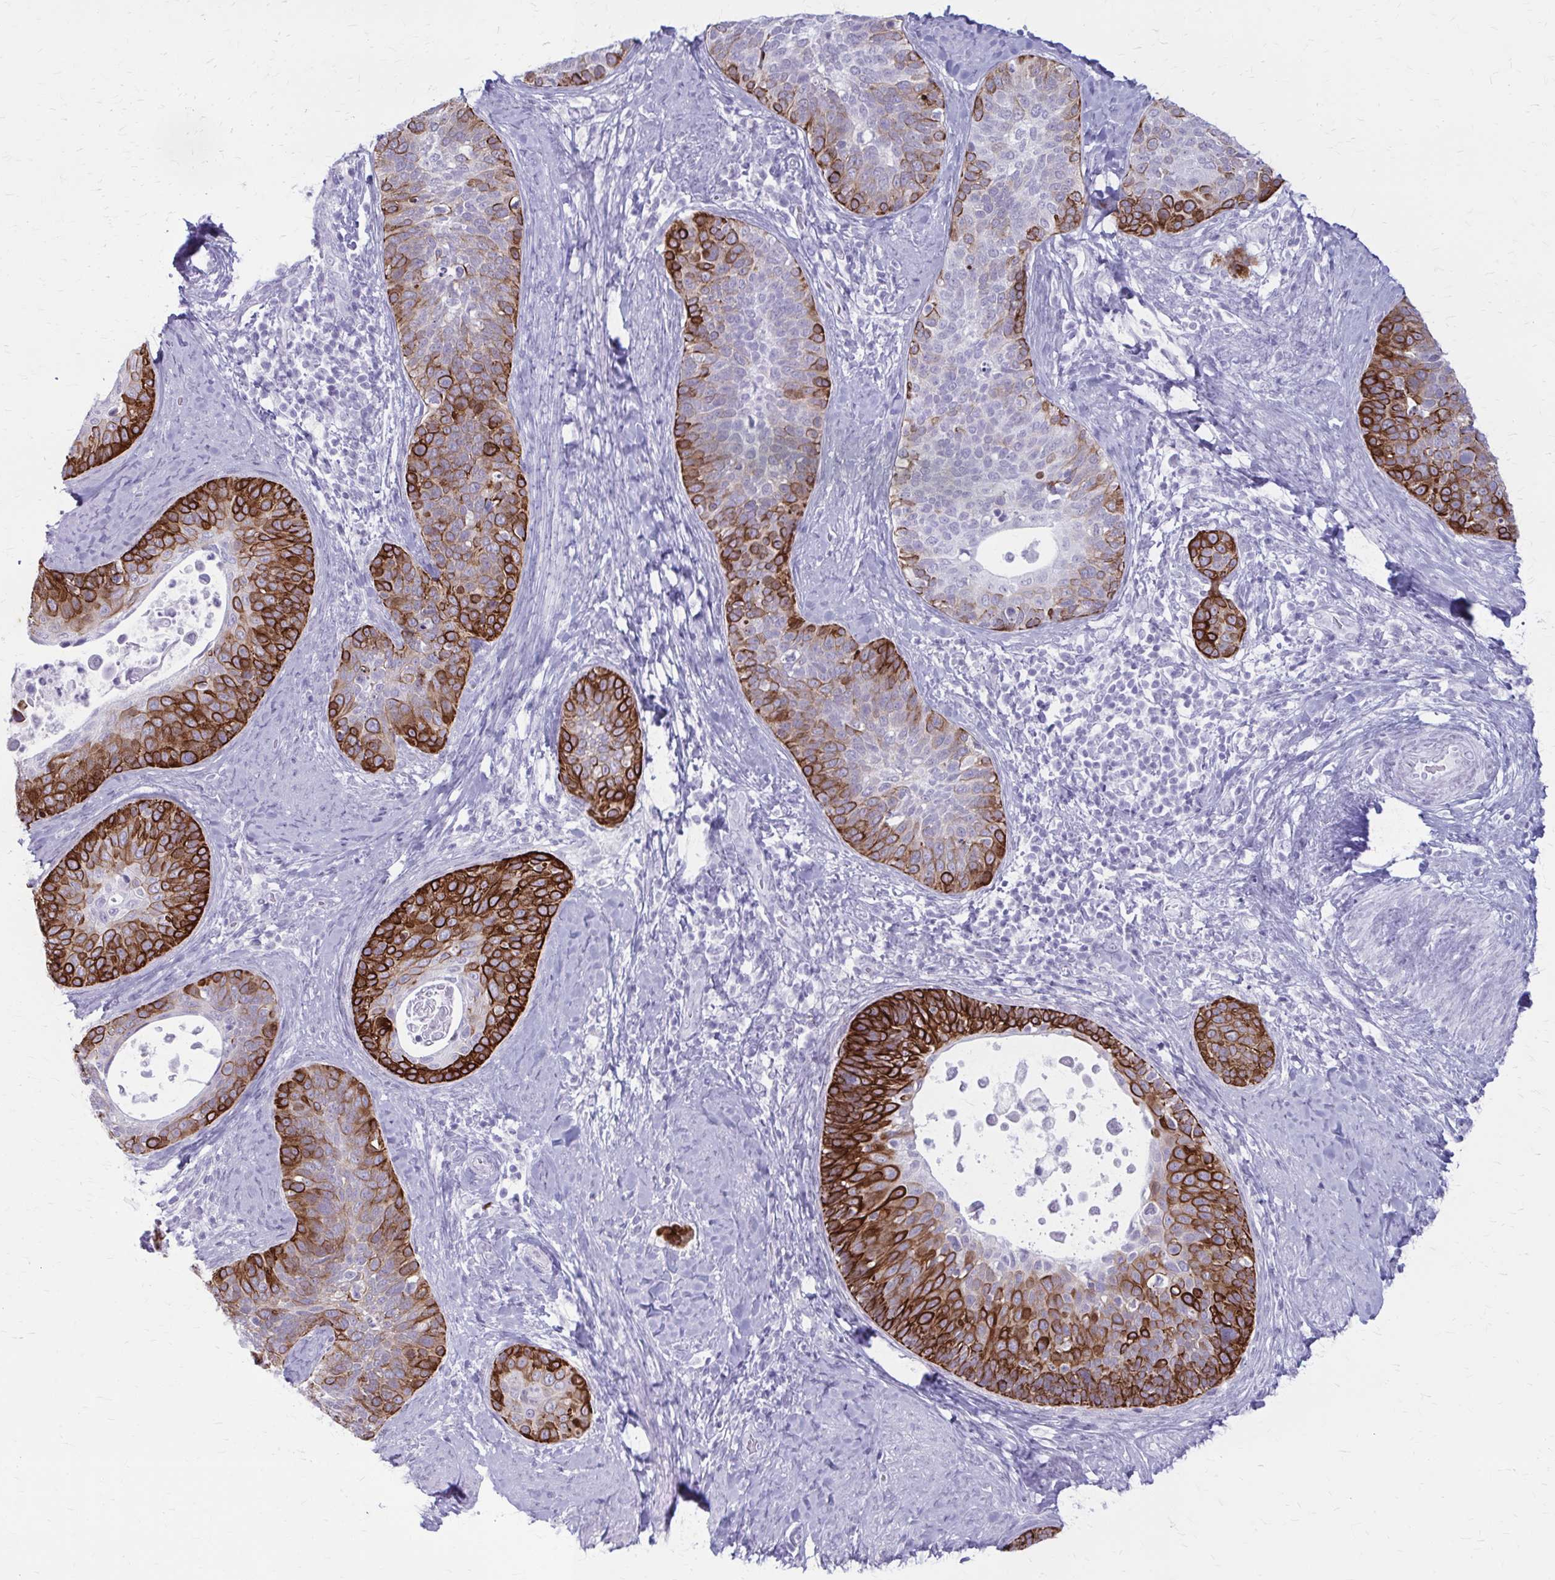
{"staining": {"intensity": "strong", "quantity": "25%-75%", "location": "cytoplasmic/membranous"}, "tissue": "cervical cancer", "cell_type": "Tumor cells", "image_type": "cancer", "snomed": [{"axis": "morphology", "description": "Squamous cell carcinoma, NOS"}, {"axis": "topography", "description": "Cervix"}], "caption": "Cervical cancer (squamous cell carcinoma) stained with IHC reveals strong cytoplasmic/membranous staining in approximately 25%-75% of tumor cells.", "gene": "KRT5", "patient": {"sex": "female", "age": 69}}